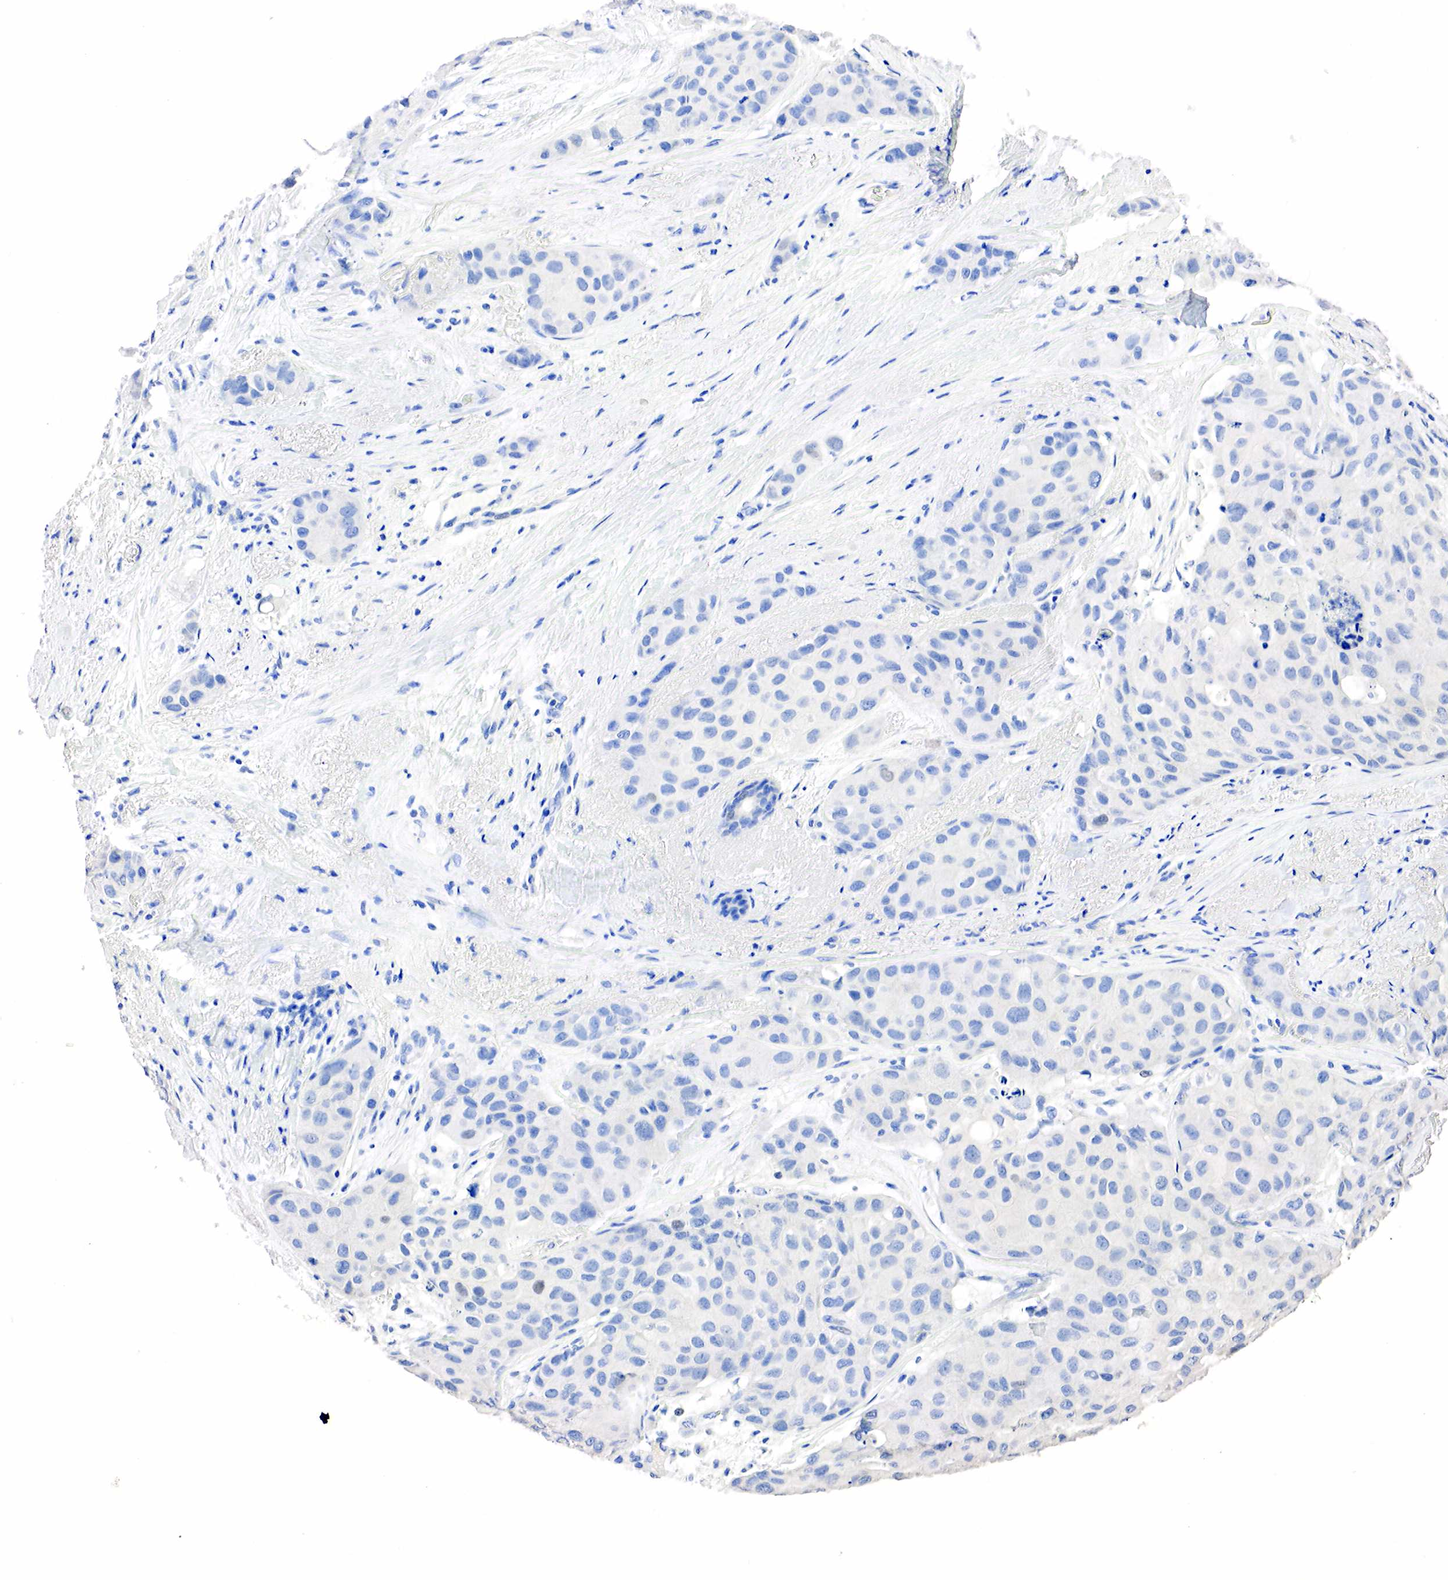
{"staining": {"intensity": "negative", "quantity": "none", "location": "none"}, "tissue": "breast cancer", "cell_type": "Tumor cells", "image_type": "cancer", "snomed": [{"axis": "morphology", "description": "Duct carcinoma"}, {"axis": "topography", "description": "Breast"}], "caption": "The micrograph displays no staining of tumor cells in breast cancer.", "gene": "SST", "patient": {"sex": "female", "age": 68}}